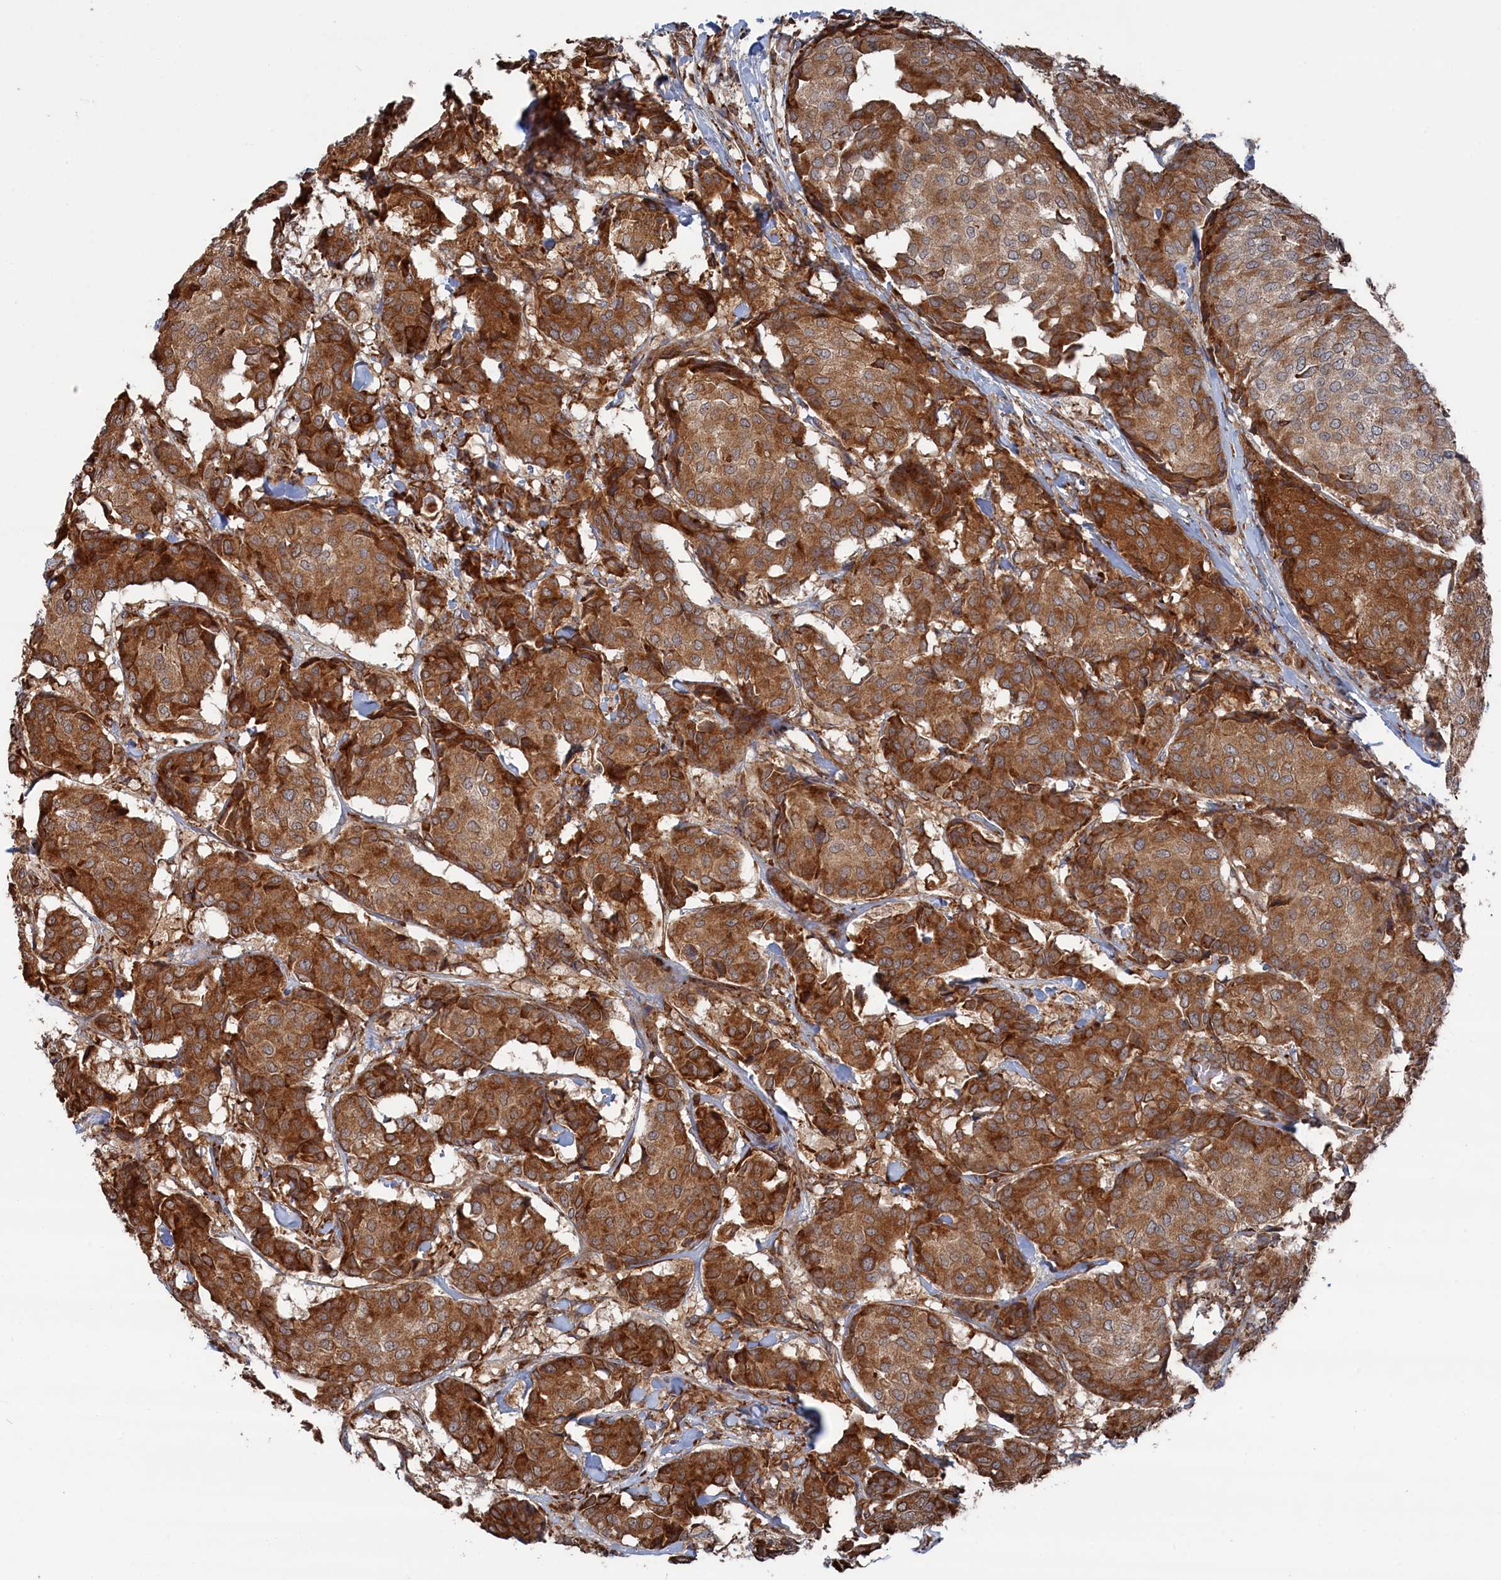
{"staining": {"intensity": "moderate", "quantity": ">75%", "location": "cytoplasmic/membranous"}, "tissue": "breast cancer", "cell_type": "Tumor cells", "image_type": "cancer", "snomed": [{"axis": "morphology", "description": "Duct carcinoma"}, {"axis": "topography", "description": "Breast"}], "caption": "A brown stain highlights moderate cytoplasmic/membranous positivity of a protein in breast intraductal carcinoma tumor cells.", "gene": "BPIFB6", "patient": {"sex": "female", "age": 75}}